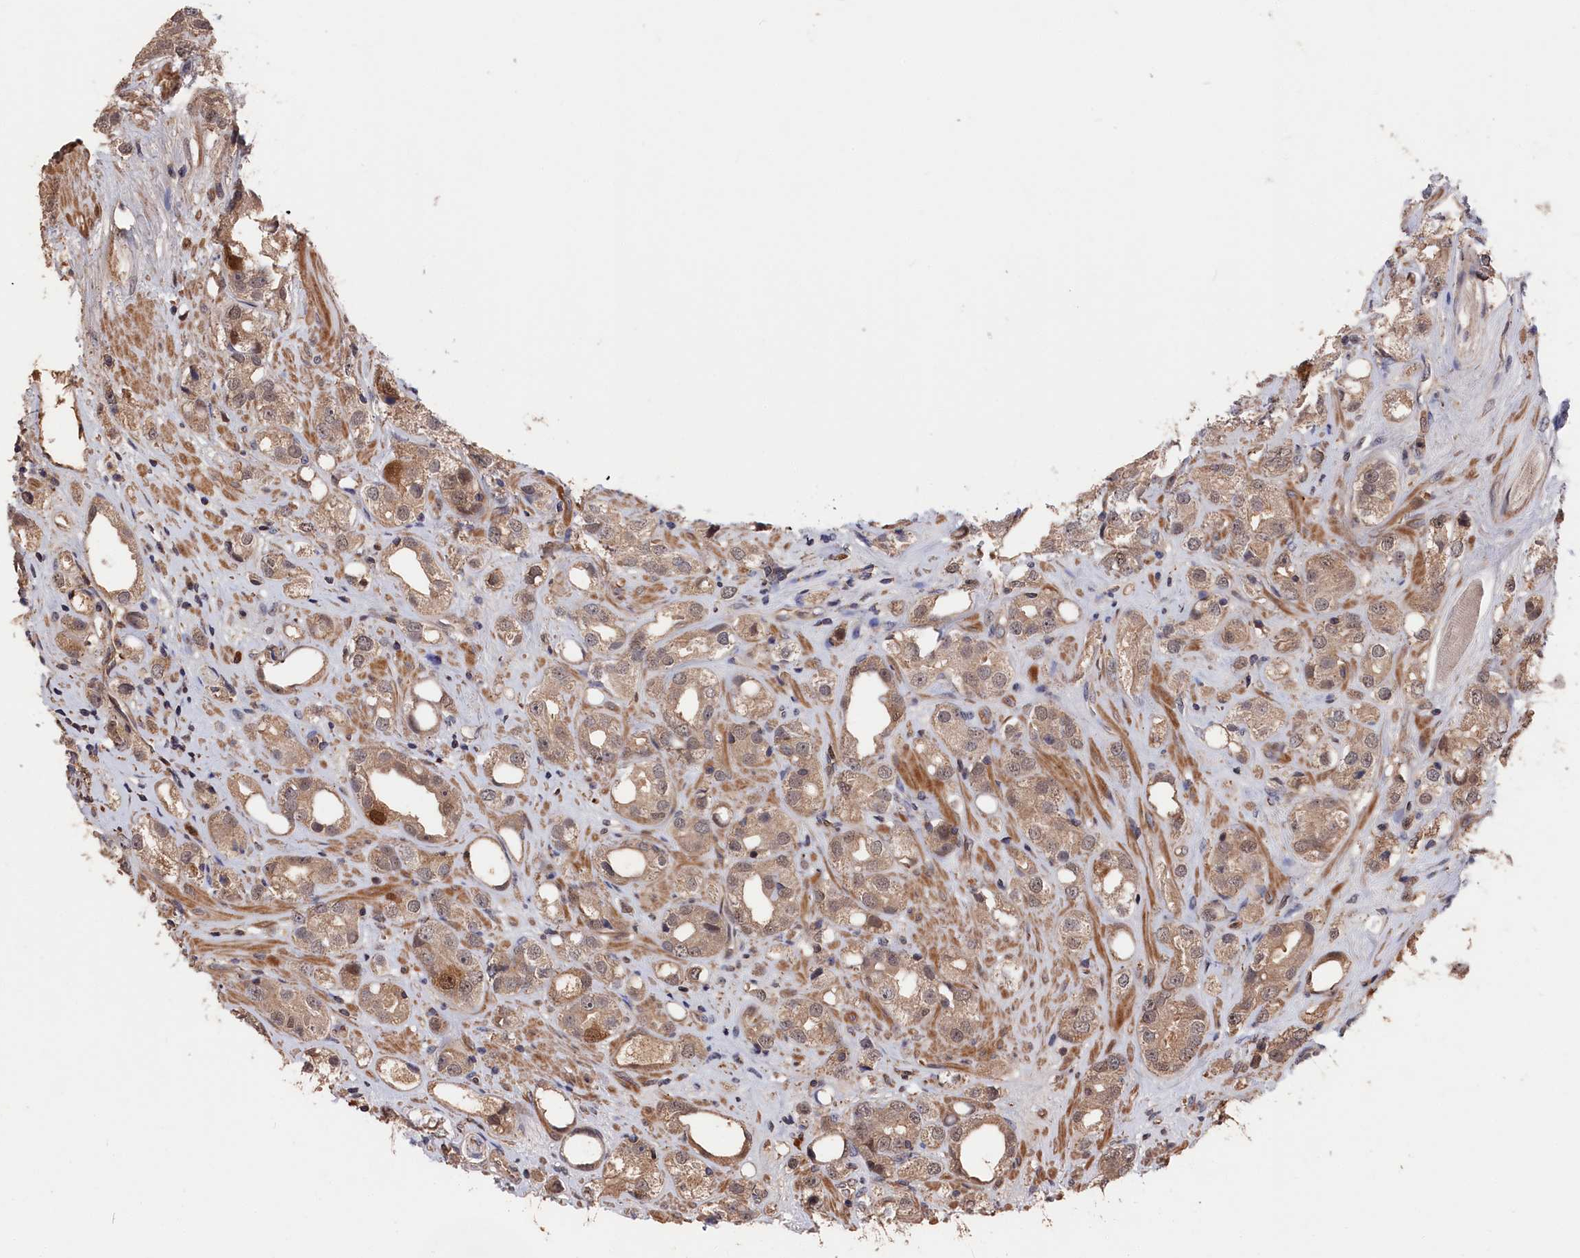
{"staining": {"intensity": "weak", "quantity": ">75%", "location": "cytoplasmic/membranous"}, "tissue": "prostate cancer", "cell_type": "Tumor cells", "image_type": "cancer", "snomed": [{"axis": "morphology", "description": "Adenocarcinoma, NOS"}, {"axis": "topography", "description": "Prostate"}], "caption": "Immunohistochemistry (DAB (3,3'-diaminobenzidine)) staining of prostate adenocarcinoma shows weak cytoplasmic/membranous protein staining in approximately >75% of tumor cells.", "gene": "RMI2", "patient": {"sex": "male", "age": 79}}